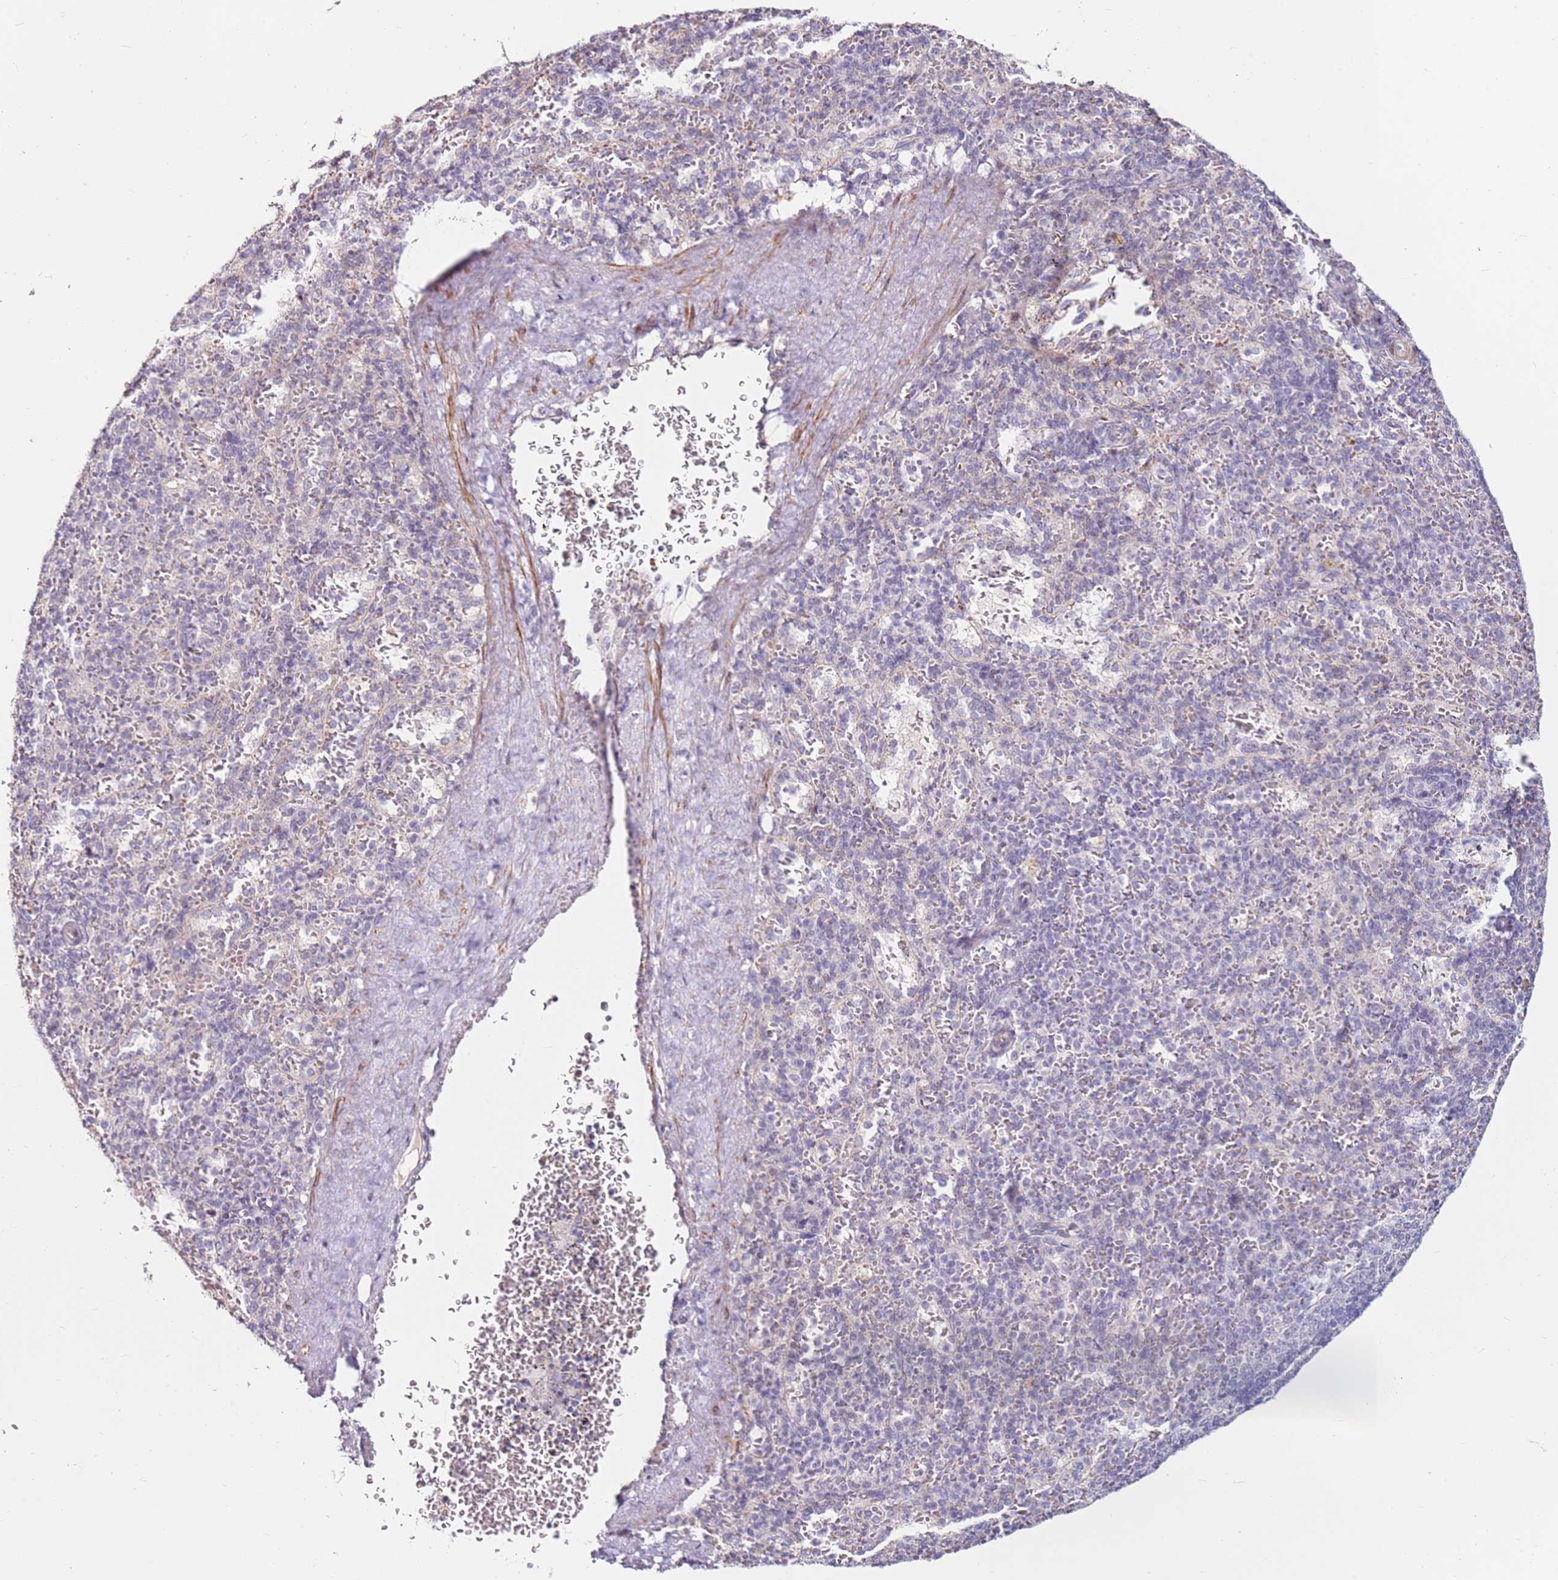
{"staining": {"intensity": "negative", "quantity": "none", "location": "none"}, "tissue": "spleen", "cell_type": "Cells in red pulp", "image_type": "normal", "snomed": [{"axis": "morphology", "description": "Normal tissue, NOS"}, {"axis": "topography", "description": "Spleen"}], "caption": "High magnification brightfield microscopy of benign spleen stained with DAB (3,3'-diaminobenzidine) (brown) and counterstained with hematoxylin (blue): cells in red pulp show no significant staining. (Immunohistochemistry (ihc), brightfield microscopy, high magnification).", "gene": "RARS2", "patient": {"sex": "female", "age": 21}}